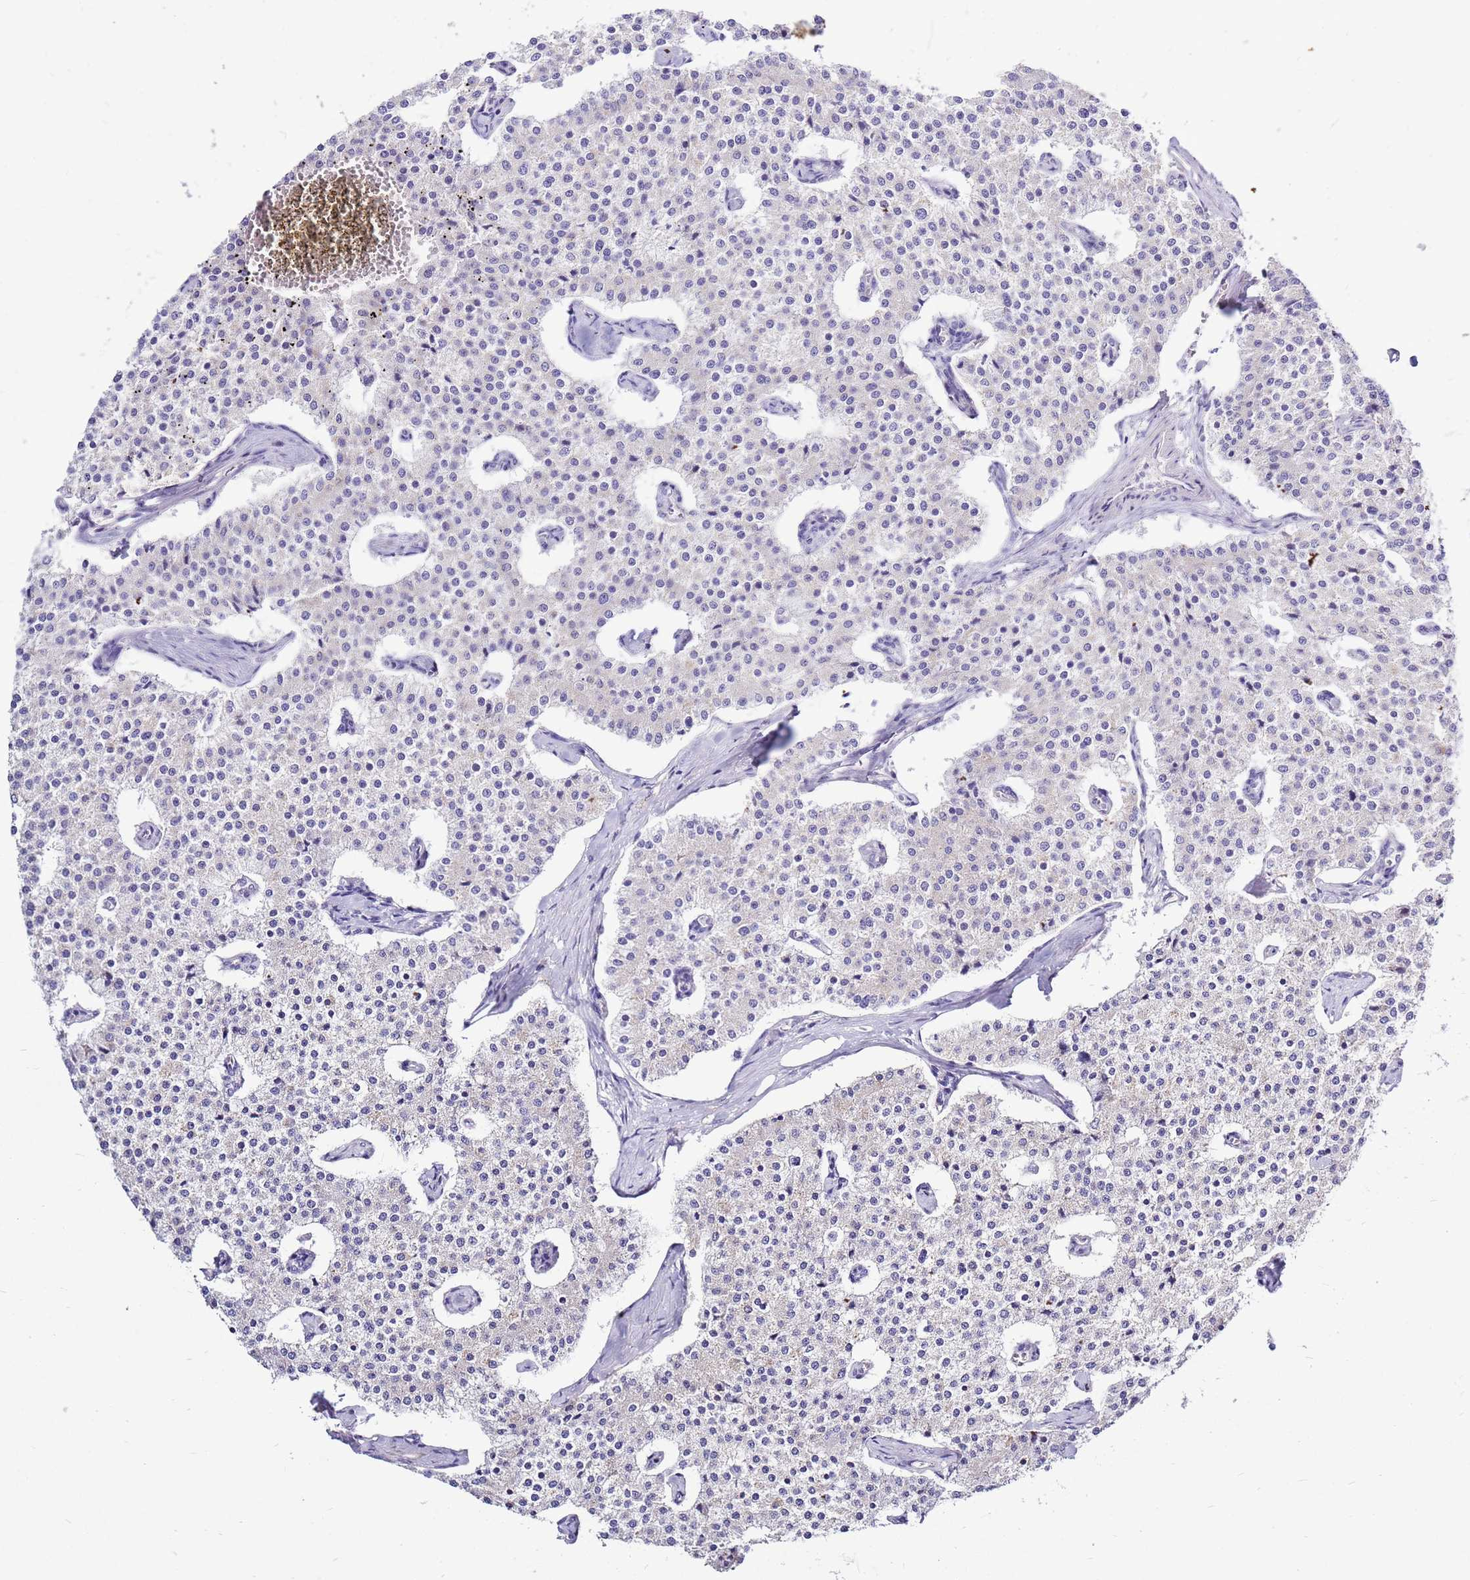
{"staining": {"intensity": "negative", "quantity": "none", "location": "none"}, "tissue": "carcinoid", "cell_type": "Tumor cells", "image_type": "cancer", "snomed": [{"axis": "morphology", "description": "Carcinoid, malignant, NOS"}, {"axis": "topography", "description": "Colon"}], "caption": "This histopathology image is of malignant carcinoid stained with immunohistochemistry to label a protein in brown with the nuclei are counter-stained blue. There is no staining in tumor cells.", "gene": "IGF1R", "patient": {"sex": "female", "age": 52}}